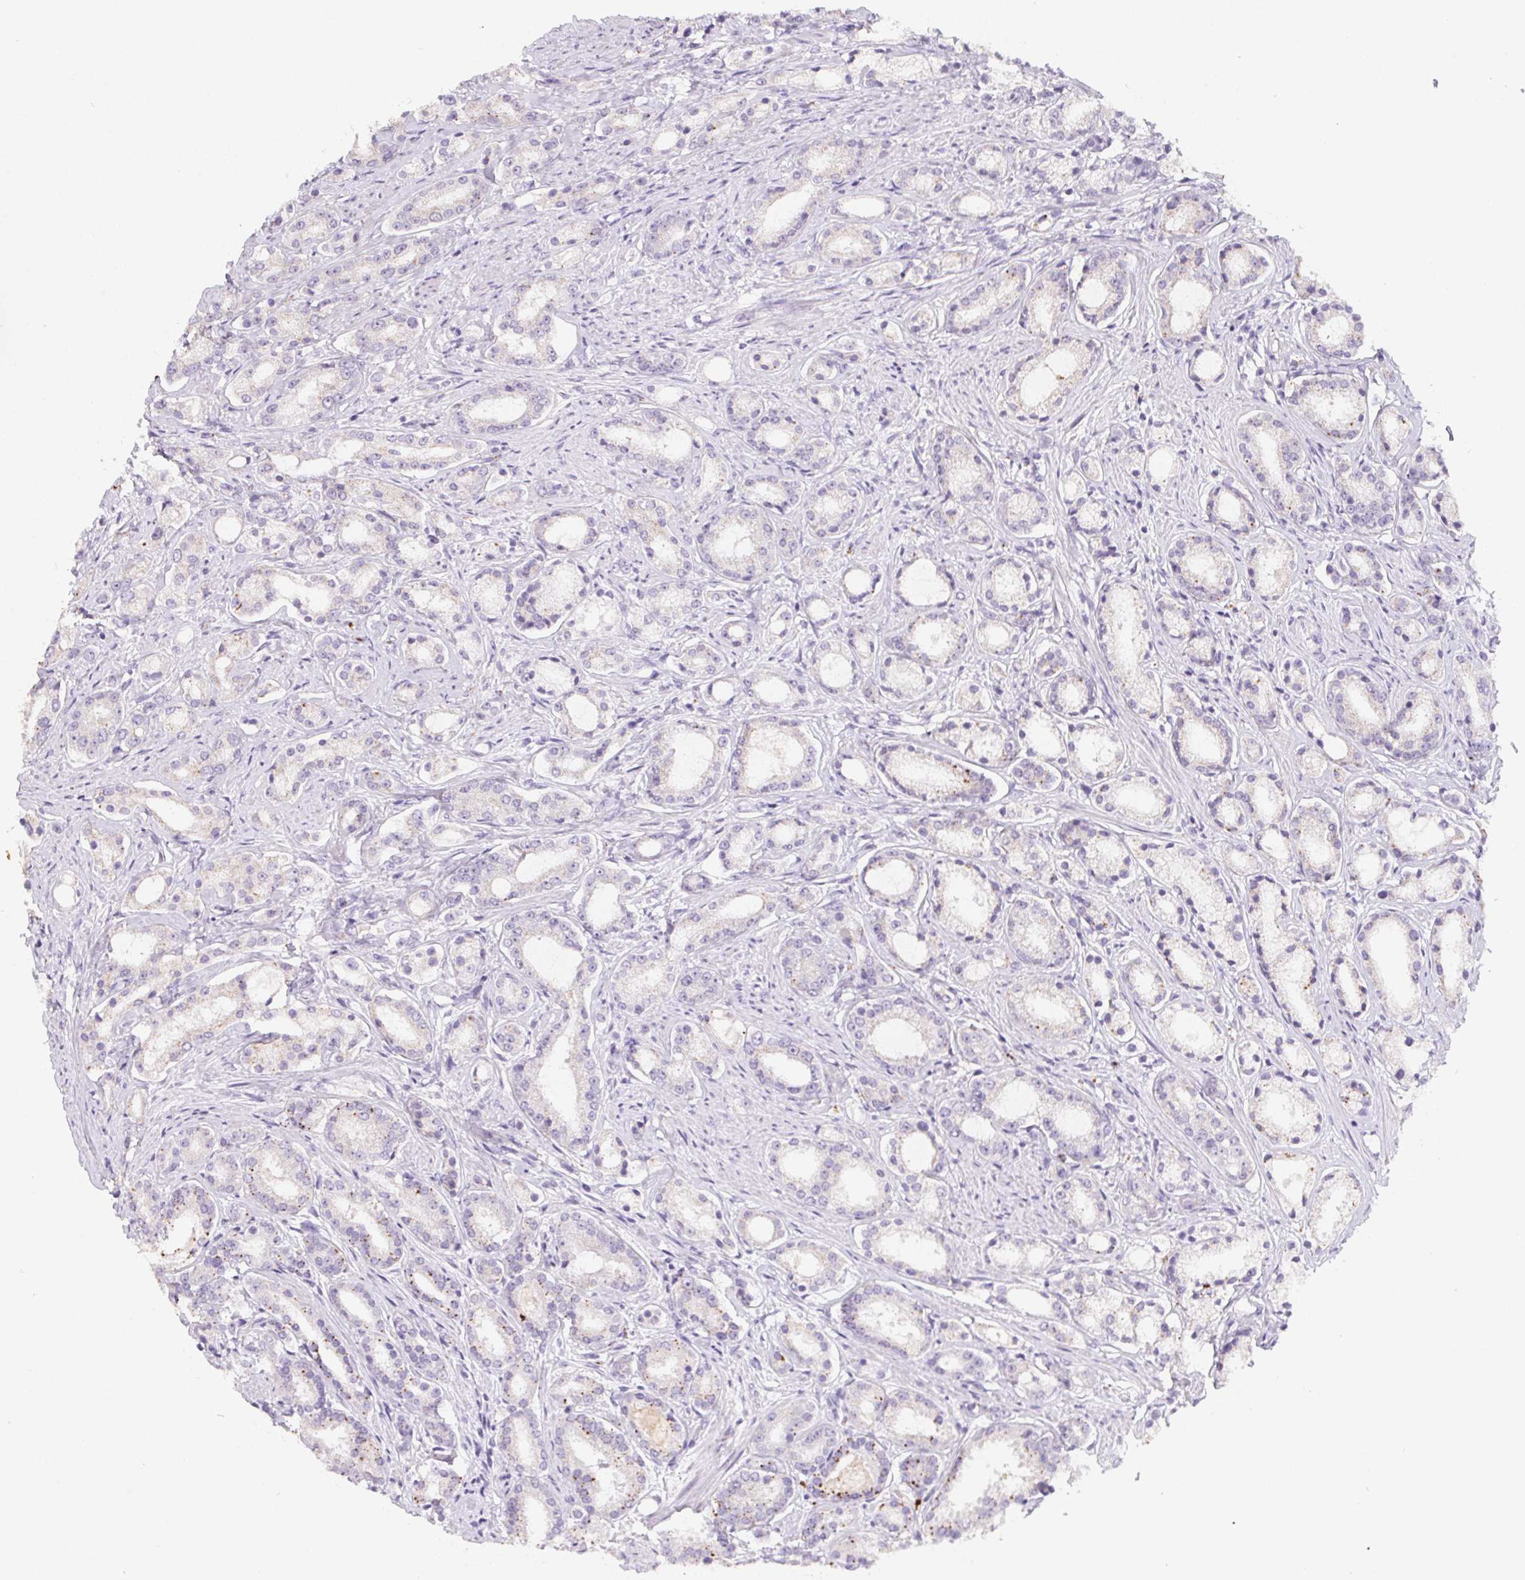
{"staining": {"intensity": "negative", "quantity": "none", "location": "none"}, "tissue": "prostate cancer", "cell_type": "Tumor cells", "image_type": "cancer", "snomed": [{"axis": "morphology", "description": "Adenocarcinoma, High grade"}, {"axis": "topography", "description": "Prostate"}], "caption": "Prostate cancer (adenocarcinoma (high-grade)) stained for a protein using immunohistochemistry shows no staining tumor cells.", "gene": "DCD", "patient": {"sex": "male", "age": 63}}